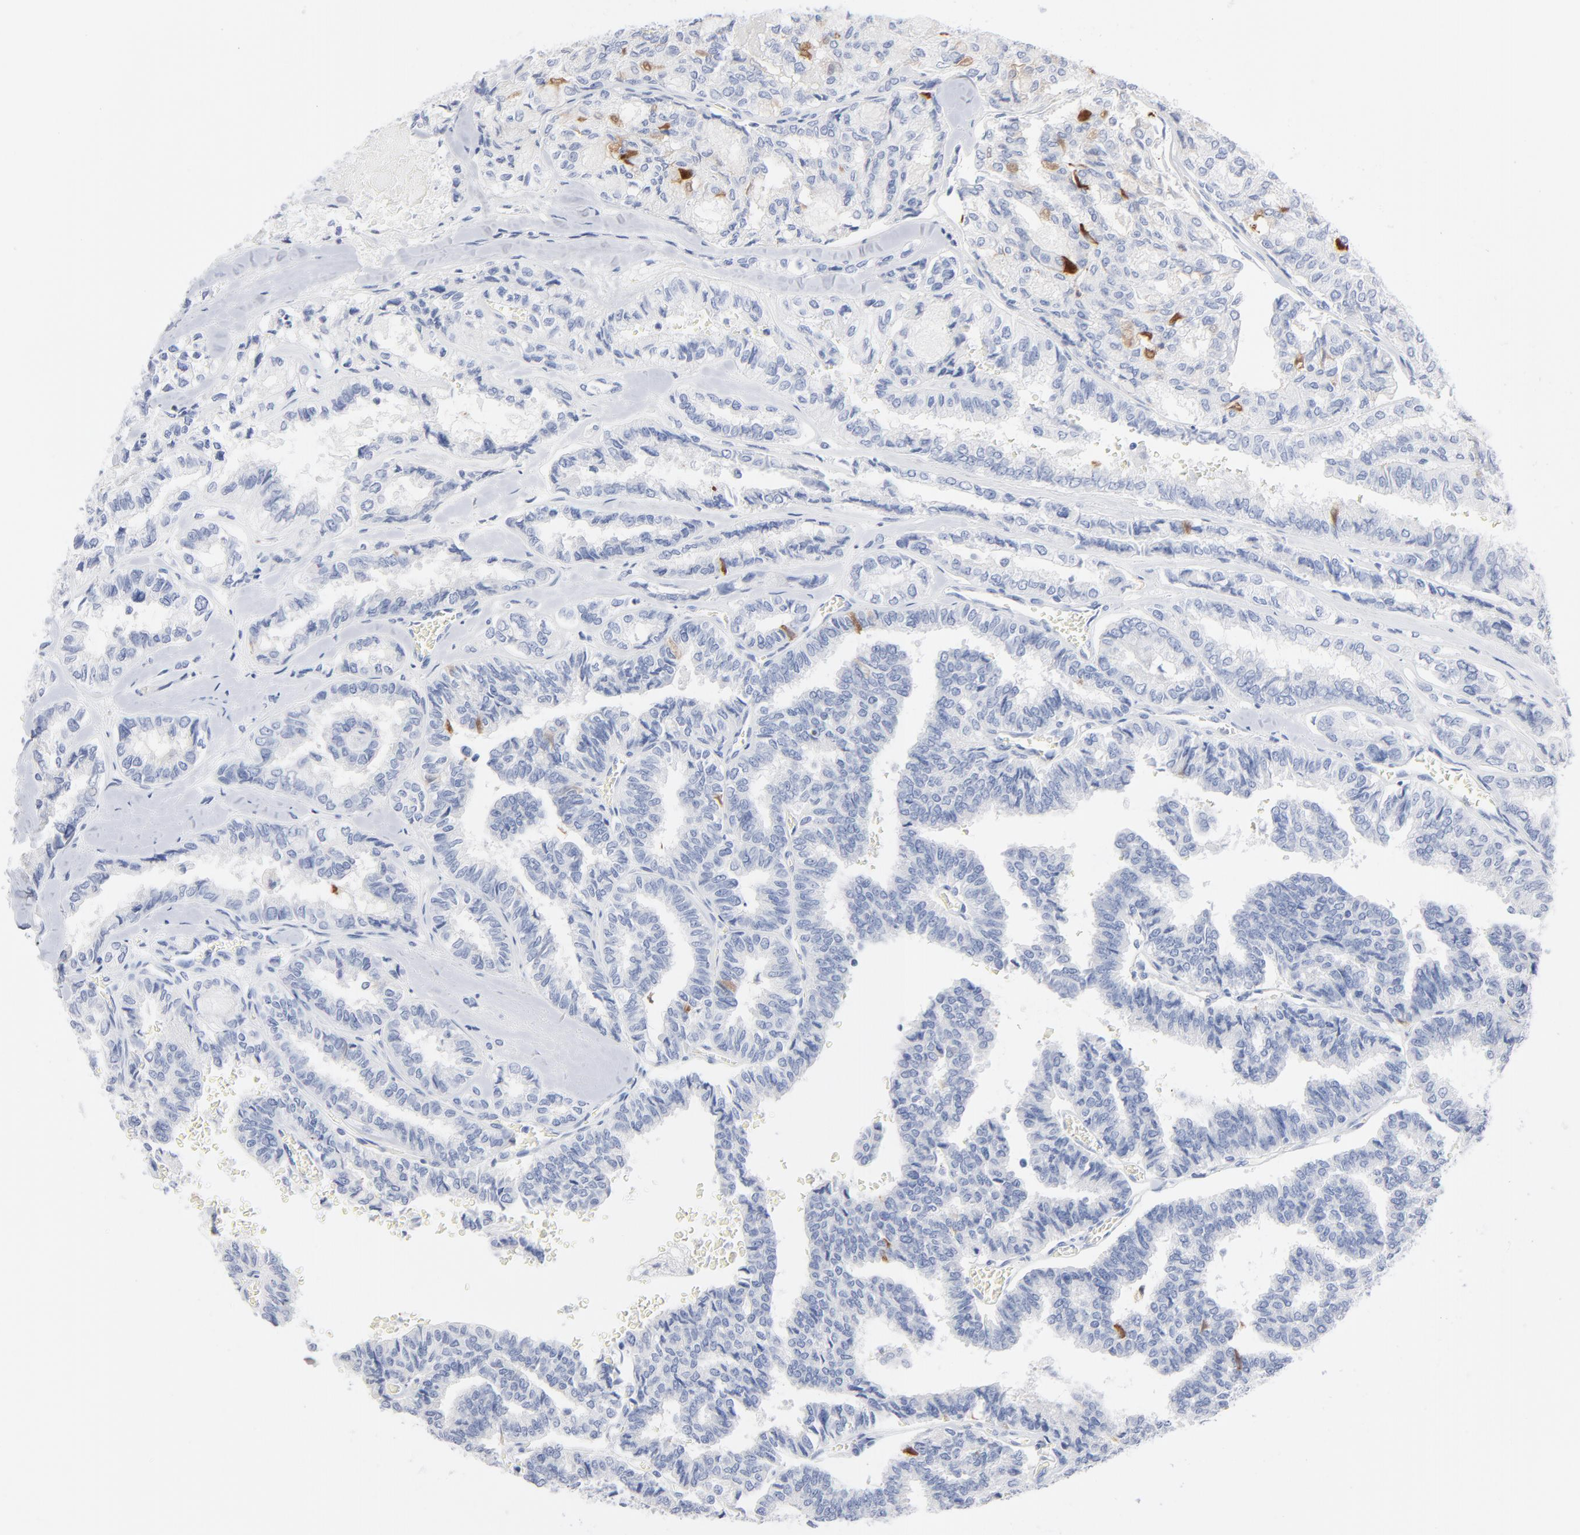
{"staining": {"intensity": "negative", "quantity": "none", "location": "none"}, "tissue": "thyroid cancer", "cell_type": "Tumor cells", "image_type": "cancer", "snomed": [{"axis": "morphology", "description": "Papillary adenocarcinoma, NOS"}, {"axis": "topography", "description": "Thyroid gland"}], "caption": "Thyroid cancer was stained to show a protein in brown. There is no significant expression in tumor cells. (DAB immunohistochemistry (IHC), high magnification).", "gene": "AGTR1", "patient": {"sex": "female", "age": 35}}